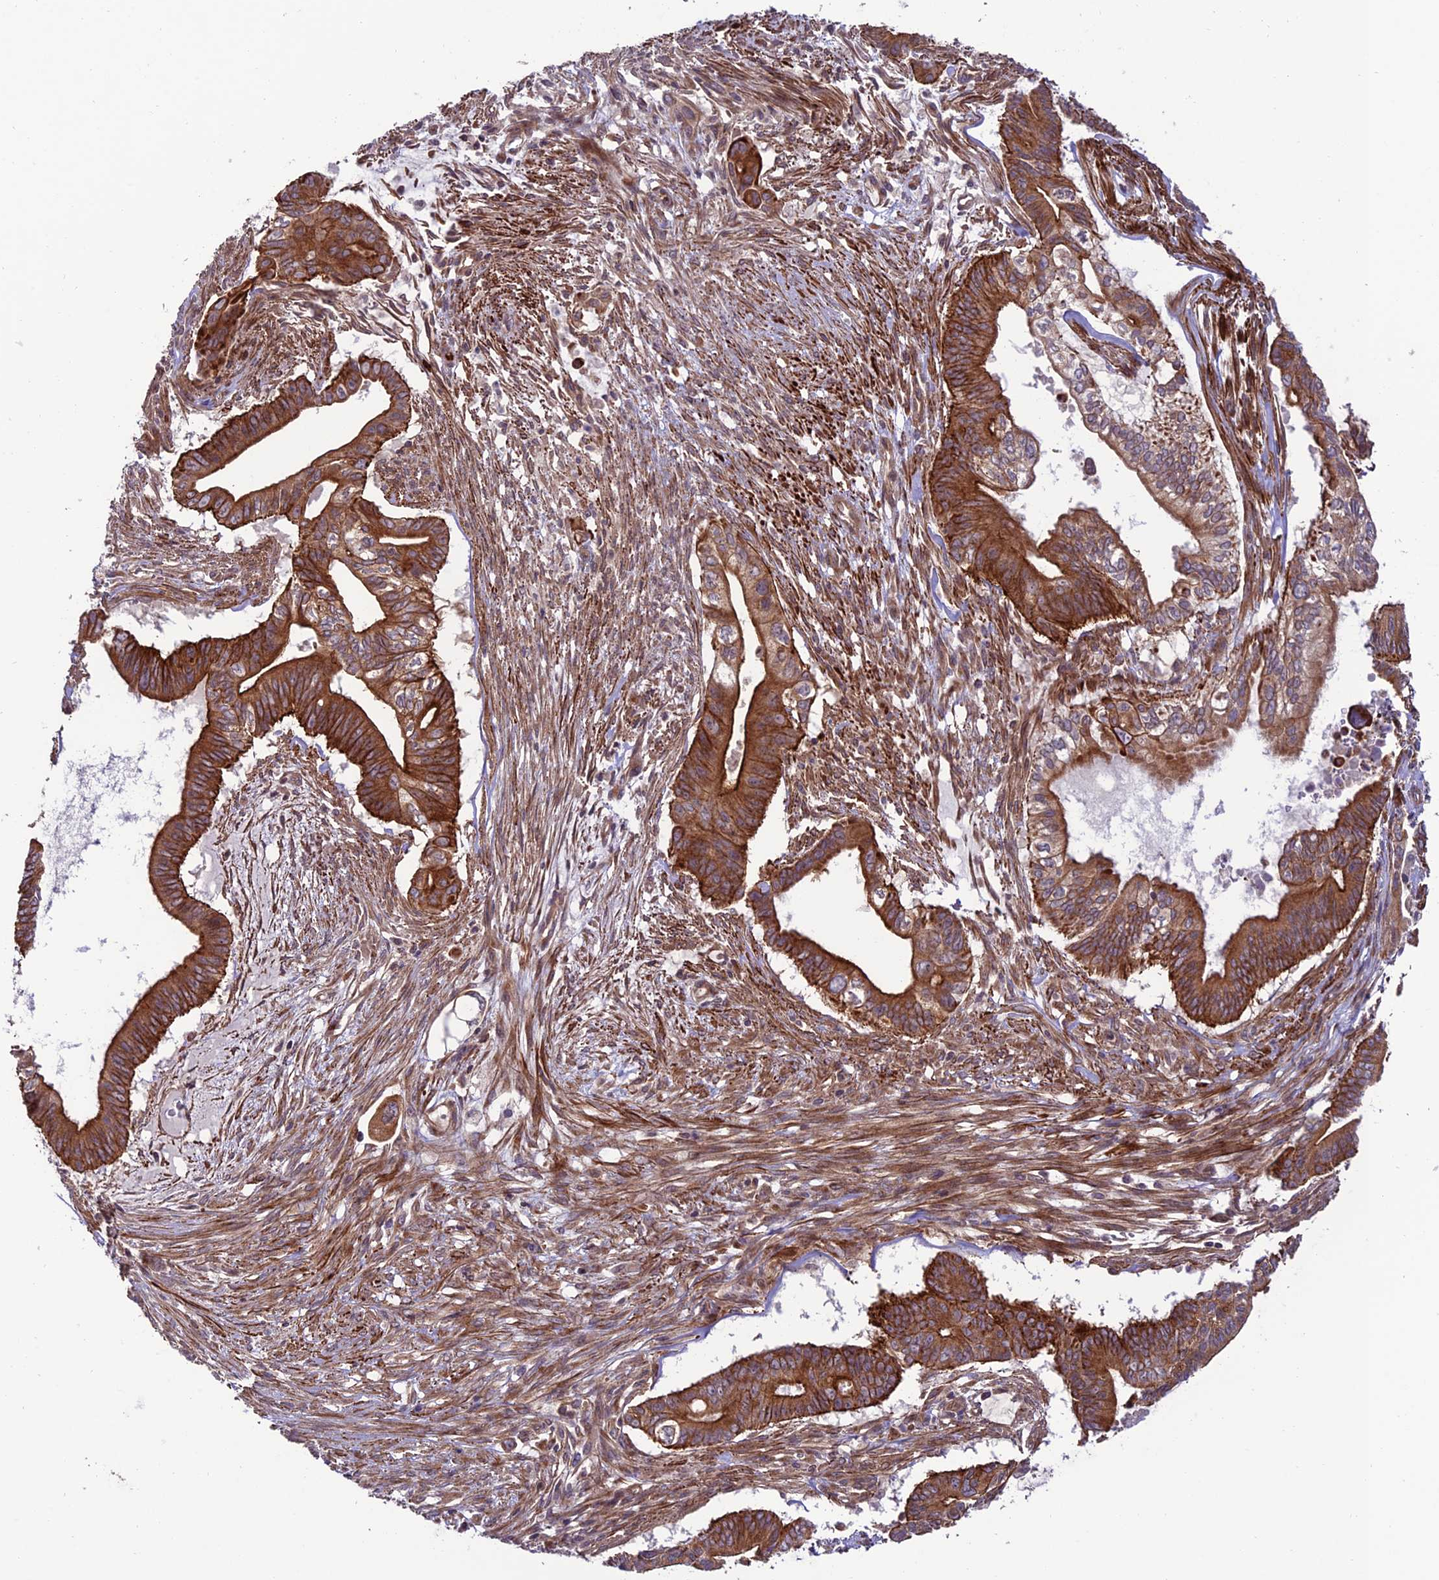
{"staining": {"intensity": "strong", "quantity": ">75%", "location": "cytoplasmic/membranous"}, "tissue": "pancreatic cancer", "cell_type": "Tumor cells", "image_type": "cancer", "snomed": [{"axis": "morphology", "description": "Adenocarcinoma, NOS"}, {"axis": "topography", "description": "Pancreas"}], "caption": "Pancreatic adenocarcinoma stained for a protein (brown) shows strong cytoplasmic/membranous positive staining in approximately >75% of tumor cells.", "gene": "TNIP3", "patient": {"sex": "male", "age": 68}}